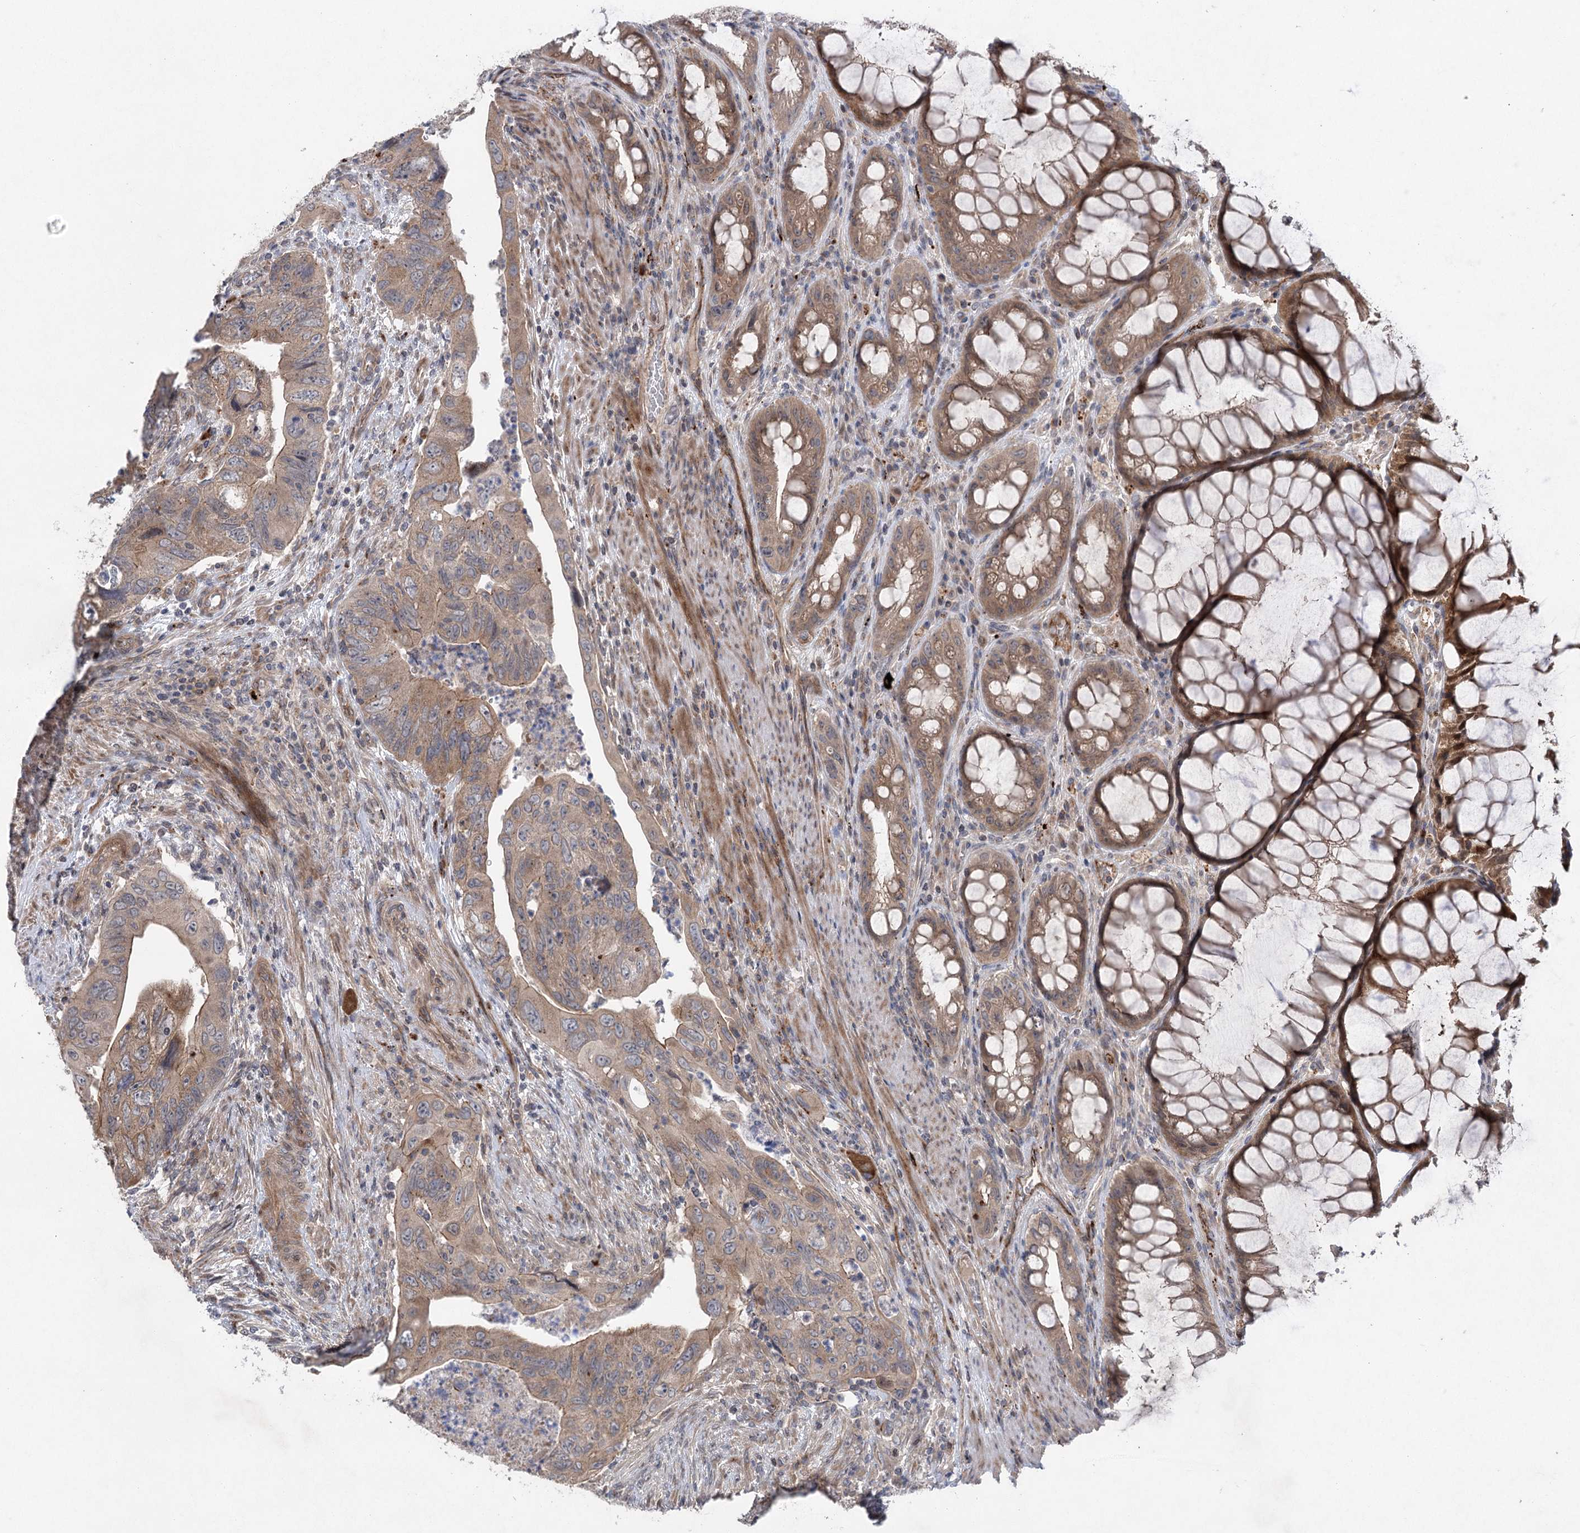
{"staining": {"intensity": "weak", "quantity": "25%-75%", "location": "cytoplasmic/membranous"}, "tissue": "colorectal cancer", "cell_type": "Tumor cells", "image_type": "cancer", "snomed": [{"axis": "morphology", "description": "Adenocarcinoma, NOS"}, {"axis": "topography", "description": "Rectum"}], "caption": "This photomicrograph shows IHC staining of colorectal adenocarcinoma, with low weak cytoplasmic/membranous positivity in approximately 25%-75% of tumor cells.", "gene": "METTL24", "patient": {"sex": "male", "age": 63}}